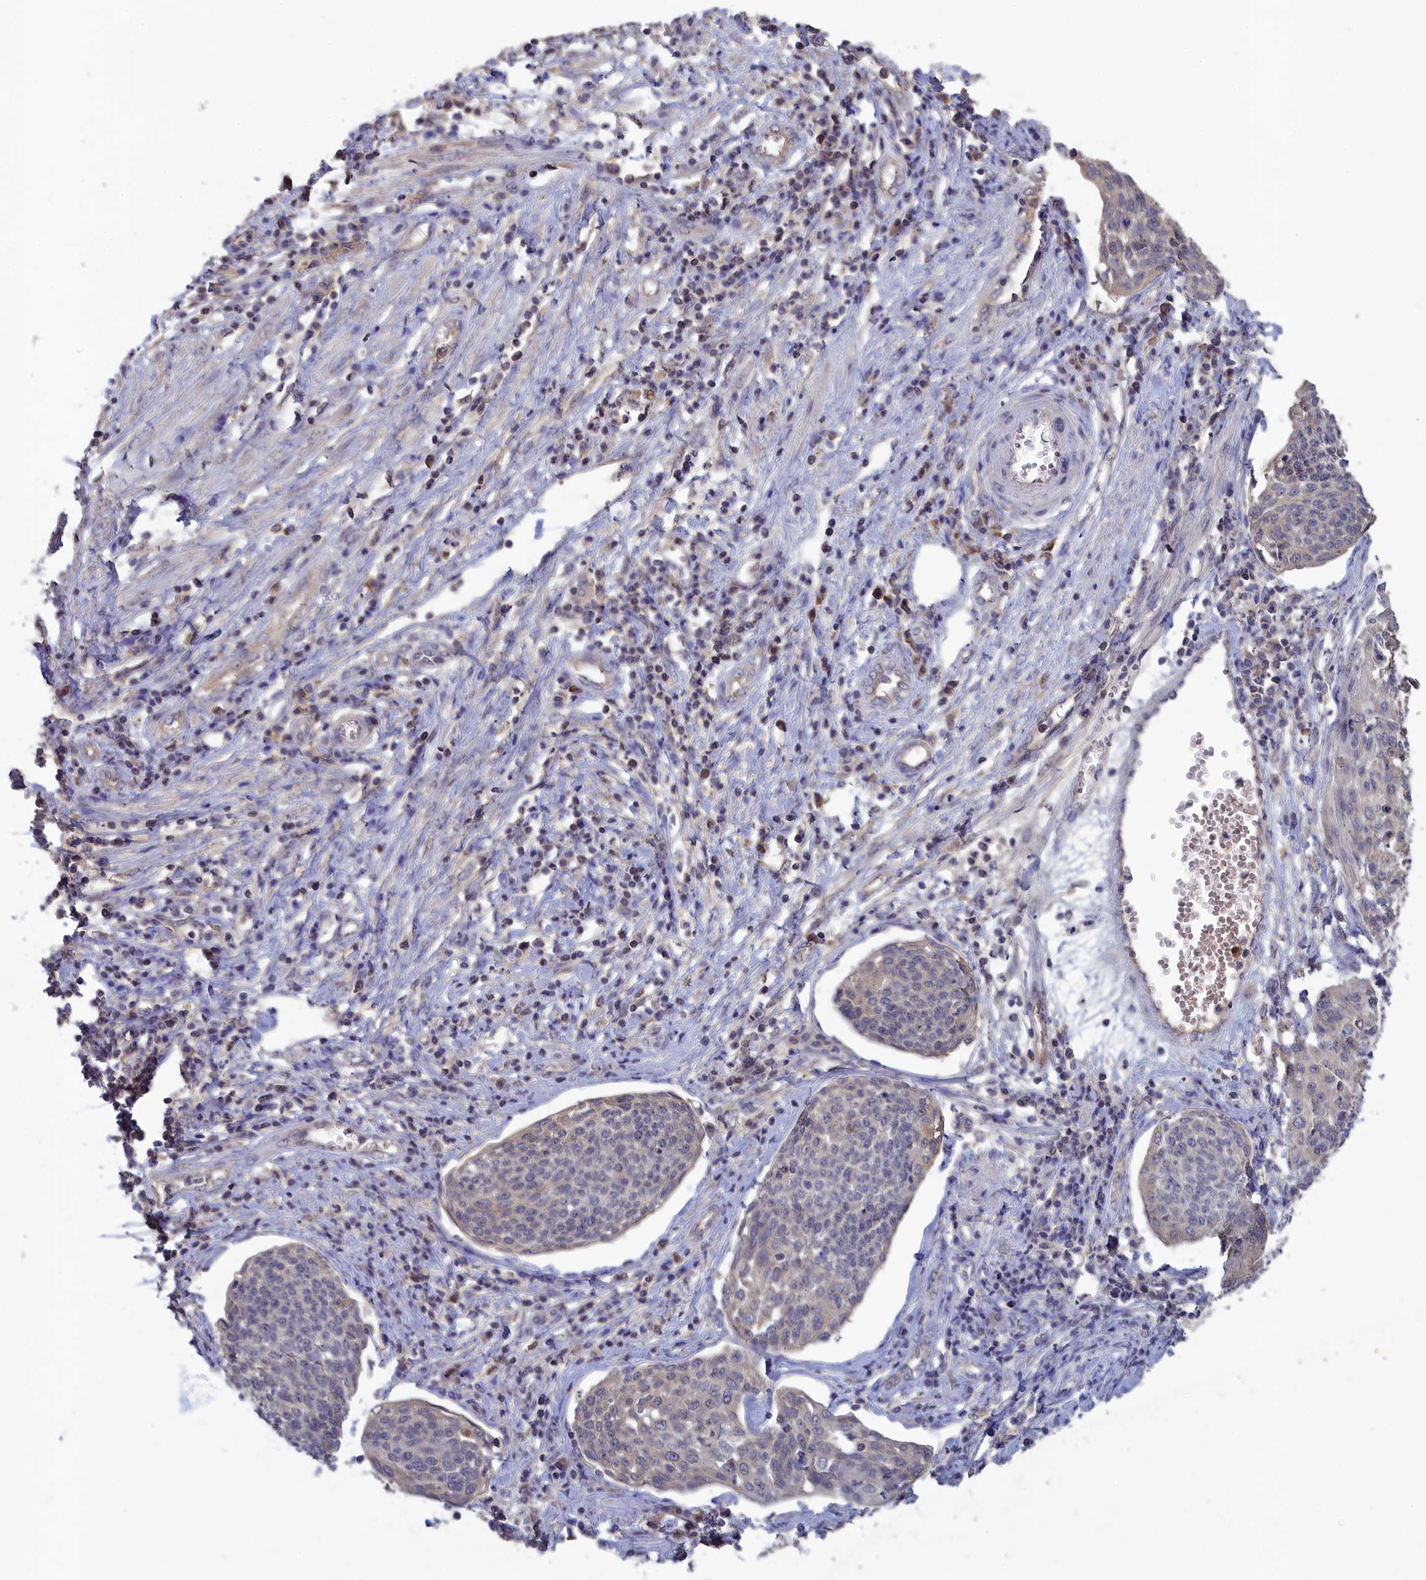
{"staining": {"intensity": "negative", "quantity": "none", "location": "none"}, "tissue": "cervical cancer", "cell_type": "Tumor cells", "image_type": "cancer", "snomed": [{"axis": "morphology", "description": "Squamous cell carcinoma, NOS"}, {"axis": "topography", "description": "Cervix"}], "caption": "High power microscopy image of an immunohistochemistry photomicrograph of cervical cancer, revealing no significant staining in tumor cells.", "gene": "CELF5", "patient": {"sex": "female", "age": 34}}